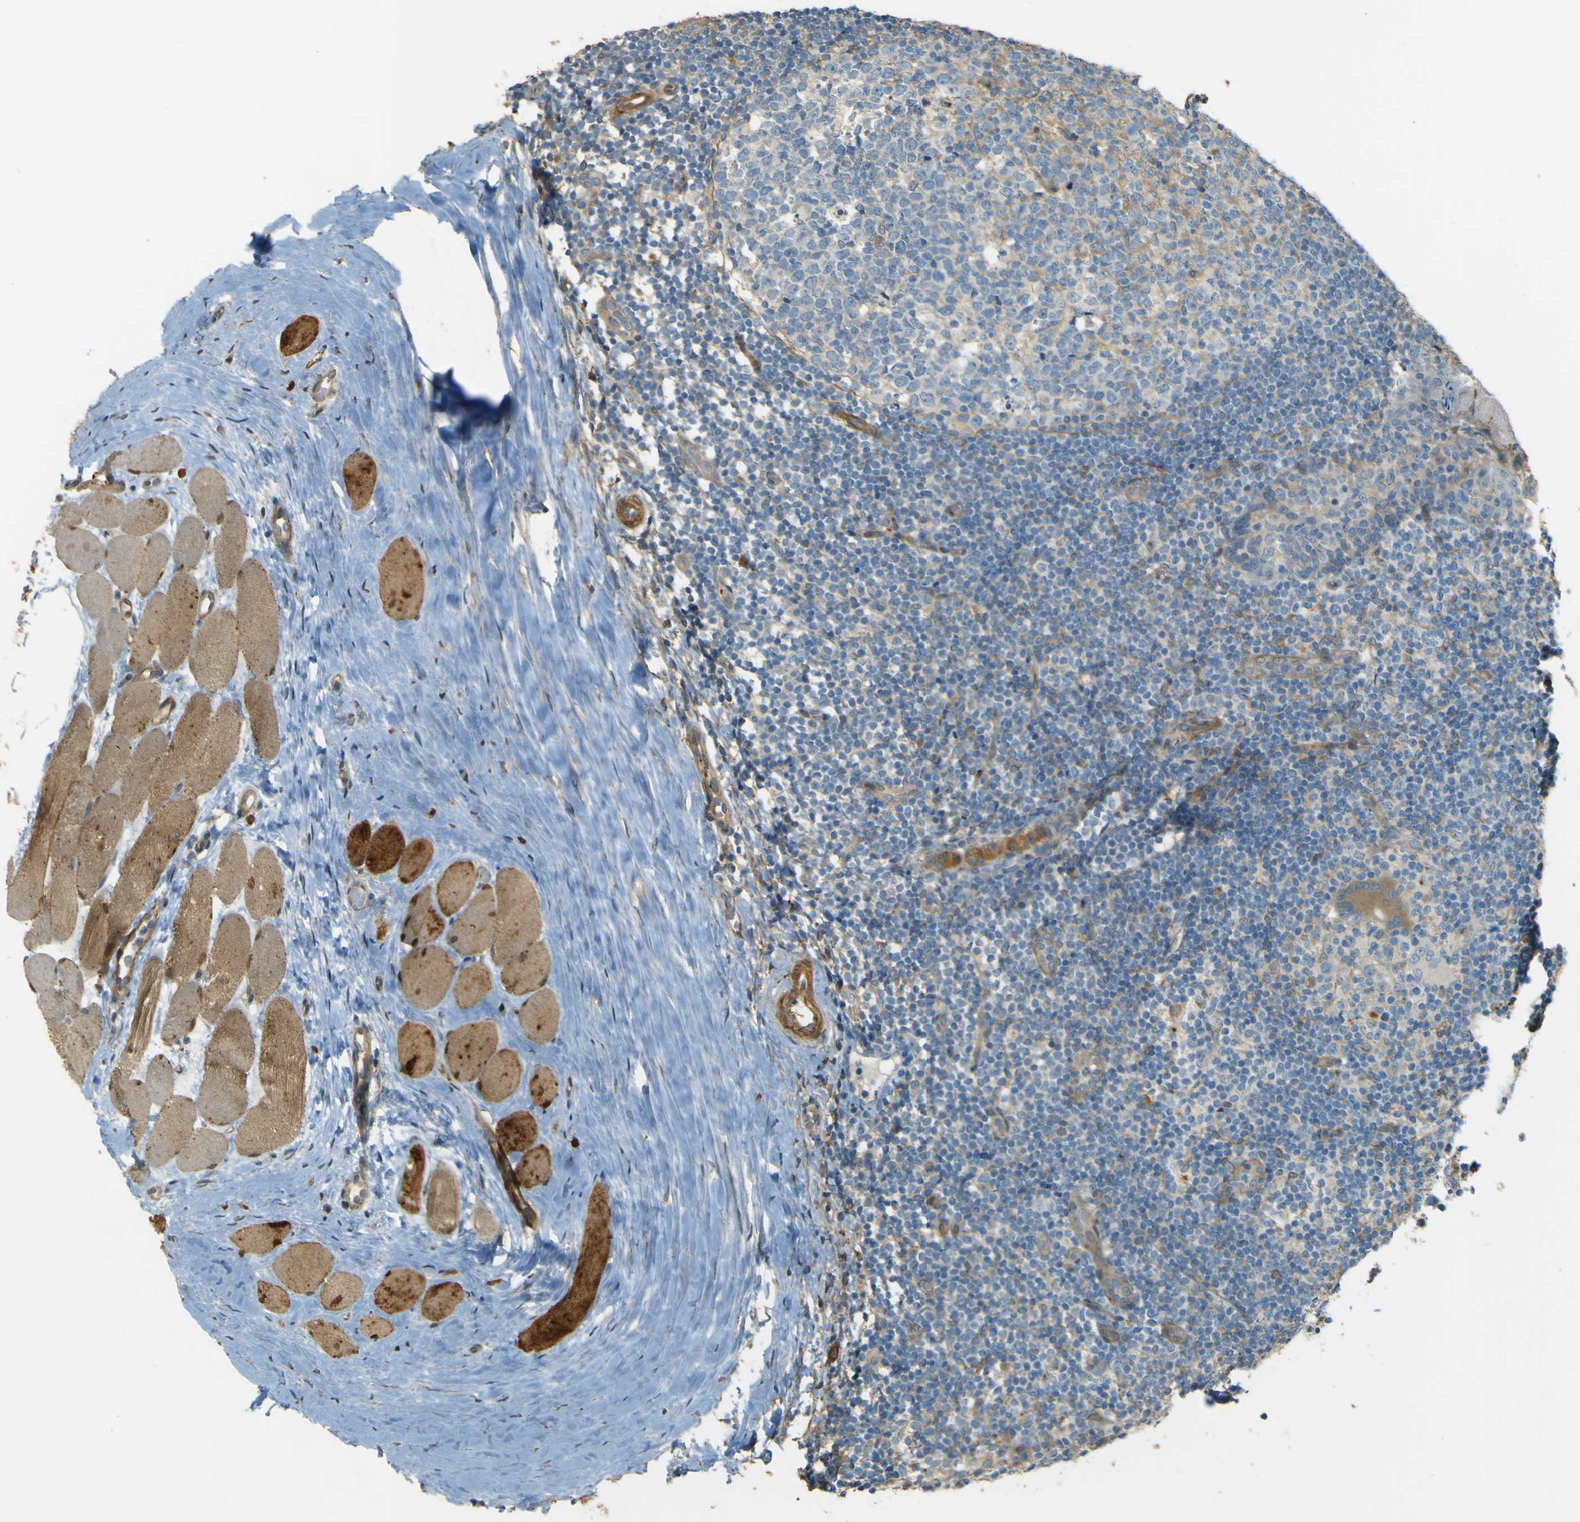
{"staining": {"intensity": "moderate", "quantity": "25%-75%", "location": "cytoplasmic/membranous"}, "tissue": "tonsil", "cell_type": "Germinal center cells", "image_type": "normal", "snomed": [{"axis": "morphology", "description": "Normal tissue, NOS"}, {"axis": "topography", "description": "Tonsil"}], "caption": "Protein expression analysis of normal tonsil reveals moderate cytoplasmic/membranous expression in approximately 25%-75% of germinal center cells.", "gene": "NEXN", "patient": {"sex": "female", "age": 19}}